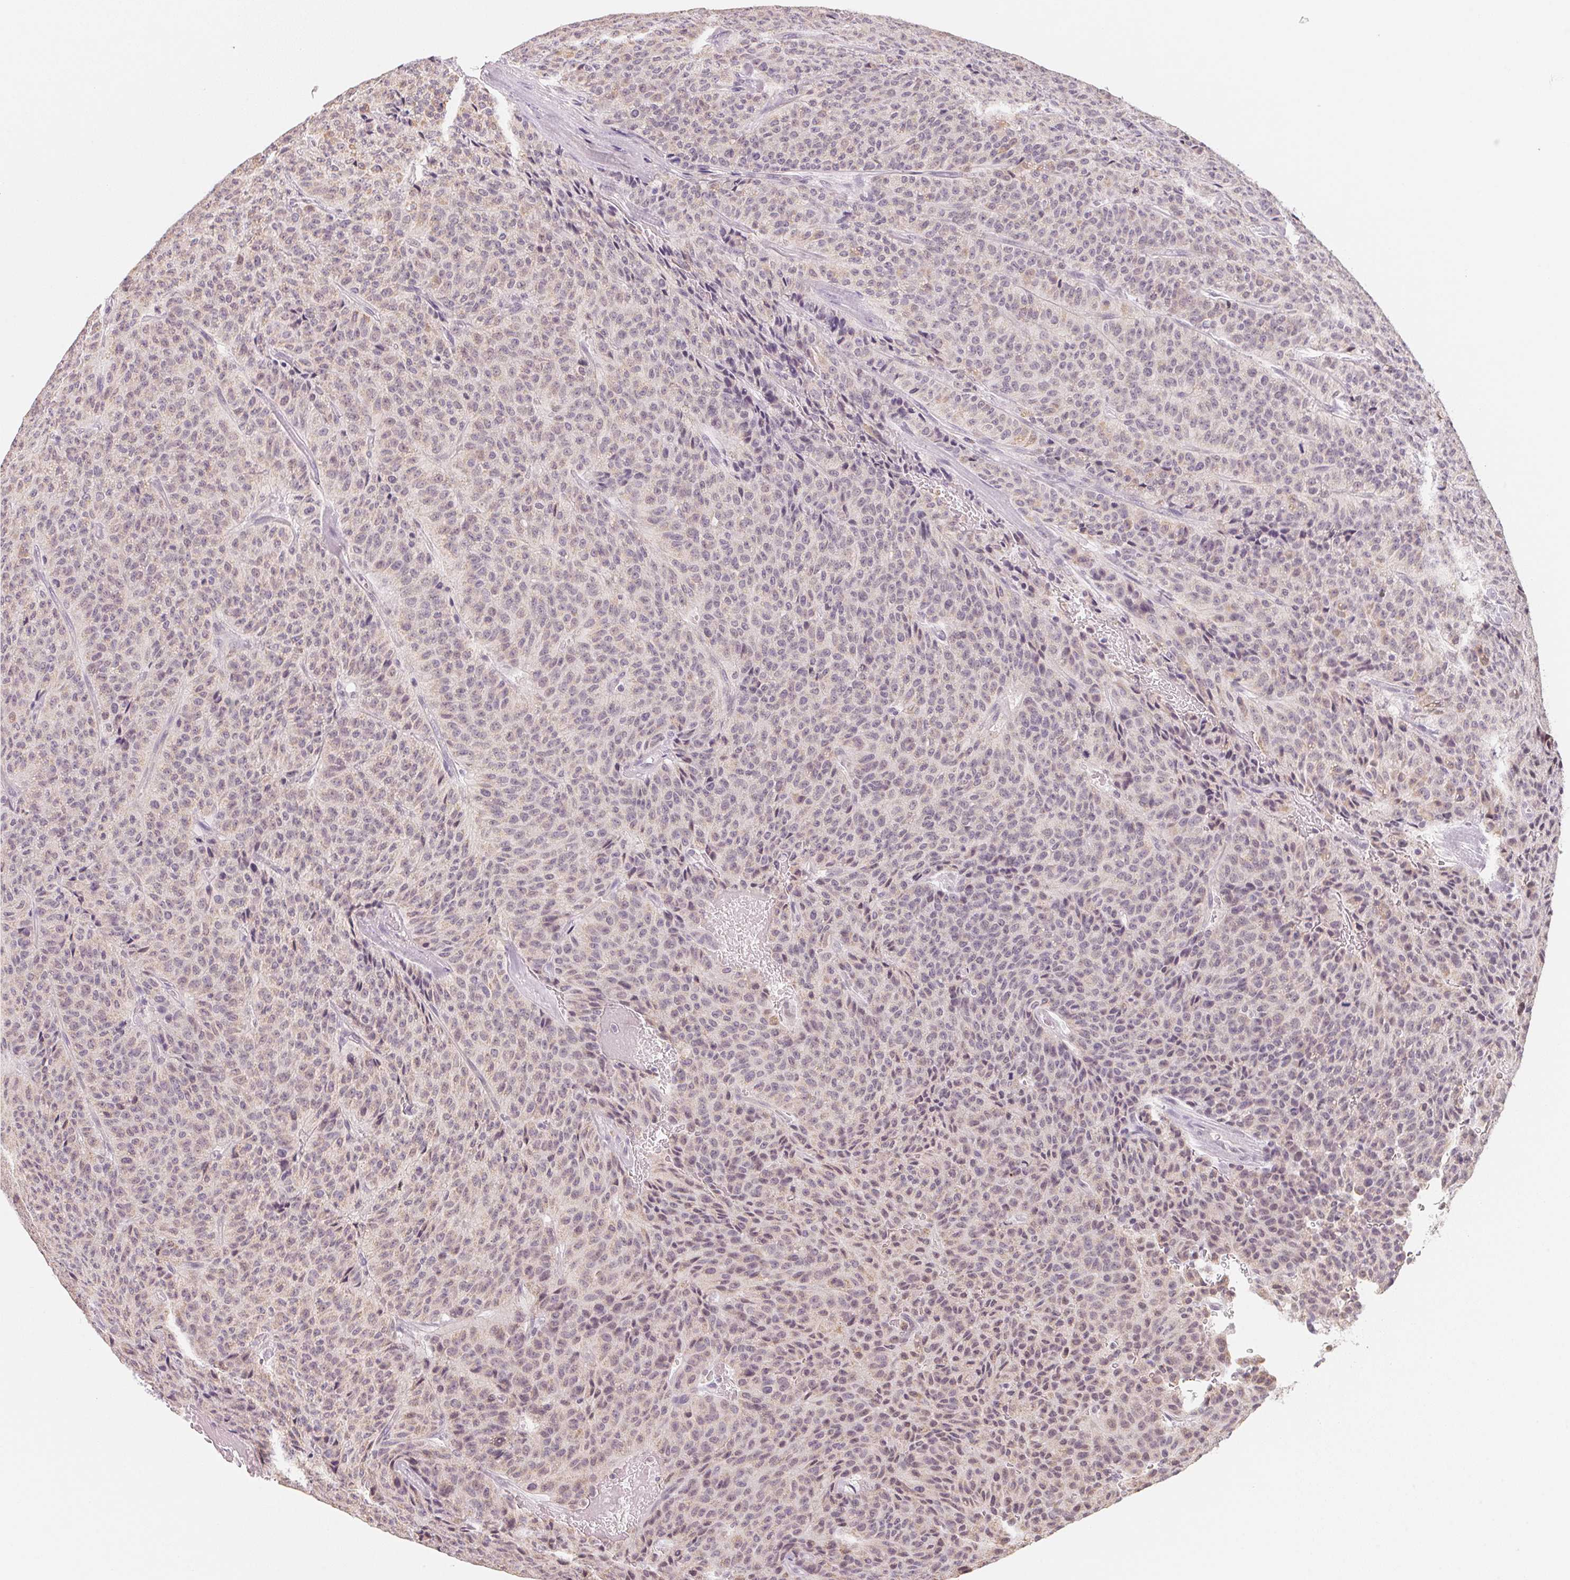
{"staining": {"intensity": "weak", "quantity": "<25%", "location": "cytoplasmic/membranous"}, "tissue": "carcinoid", "cell_type": "Tumor cells", "image_type": "cancer", "snomed": [{"axis": "morphology", "description": "Carcinoid, malignant, NOS"}, {"axis": "topography", "description": "Lung"}], "caption": "Tumor cells are negative for protein expression in human carcinoid. (DAB immunohistochemistry (IHC), high magnification).", "gene": "ANKRD31", "patient": {"sex": "male", "age": 71}}